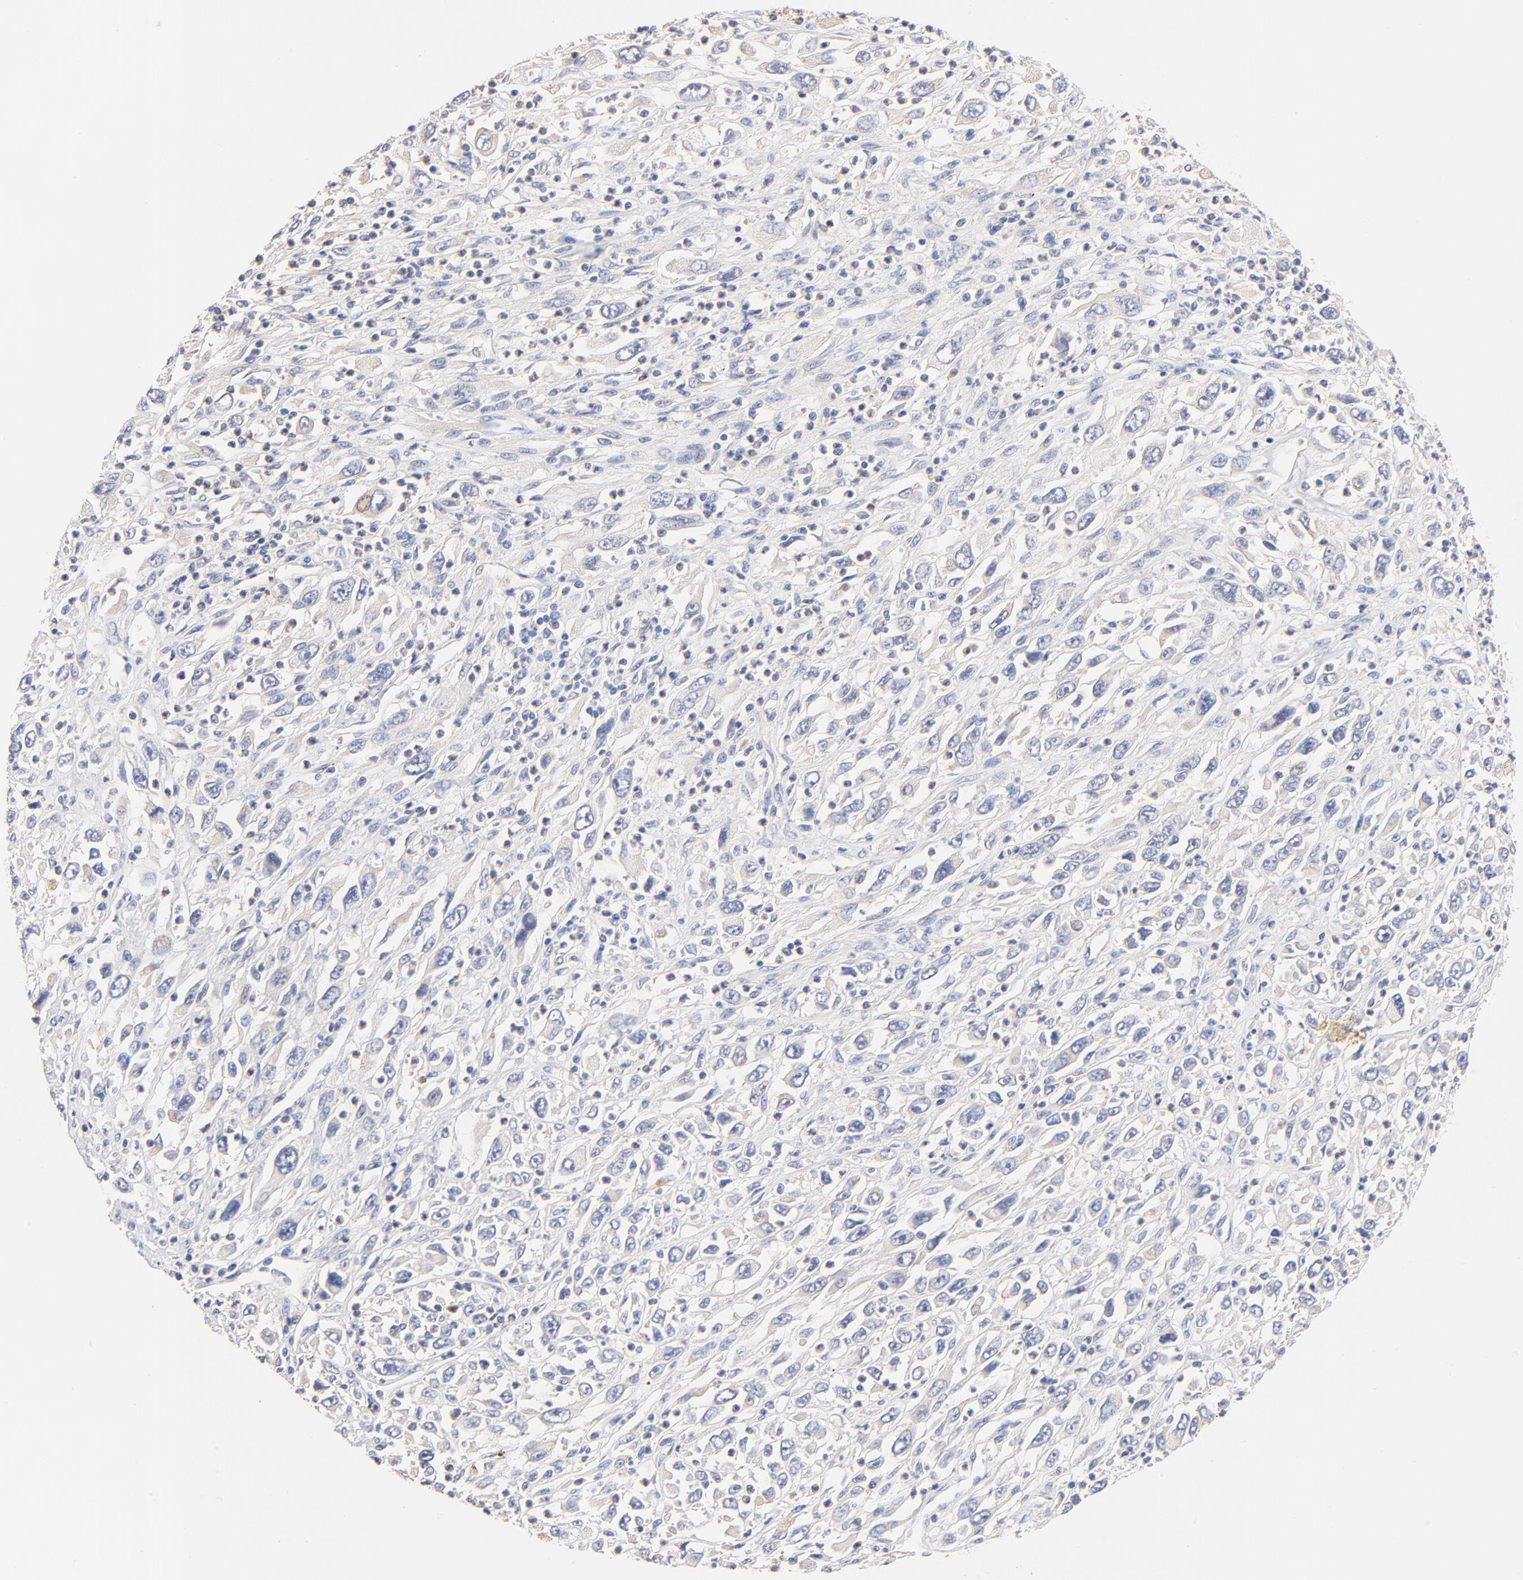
{"staining": {"intensity": "weak", "quantity": "<25%", "location": "cytoplasmic/membranous"}, "tissue": "melanoma", "cell_type": "Tumor cells", "image_type": "cancer", "snomed": [{"axis": "morphology", "description": "Malignant melanoma, Metastatic site"}, {"axis": "topography", "description": "Skin"}], "caption": "The image exhibits no significant positivity in tumor cells of malignant melanoma (metastatic site).", "gene": "PTK7", "patient": {"sex": "female", "age": 56}}